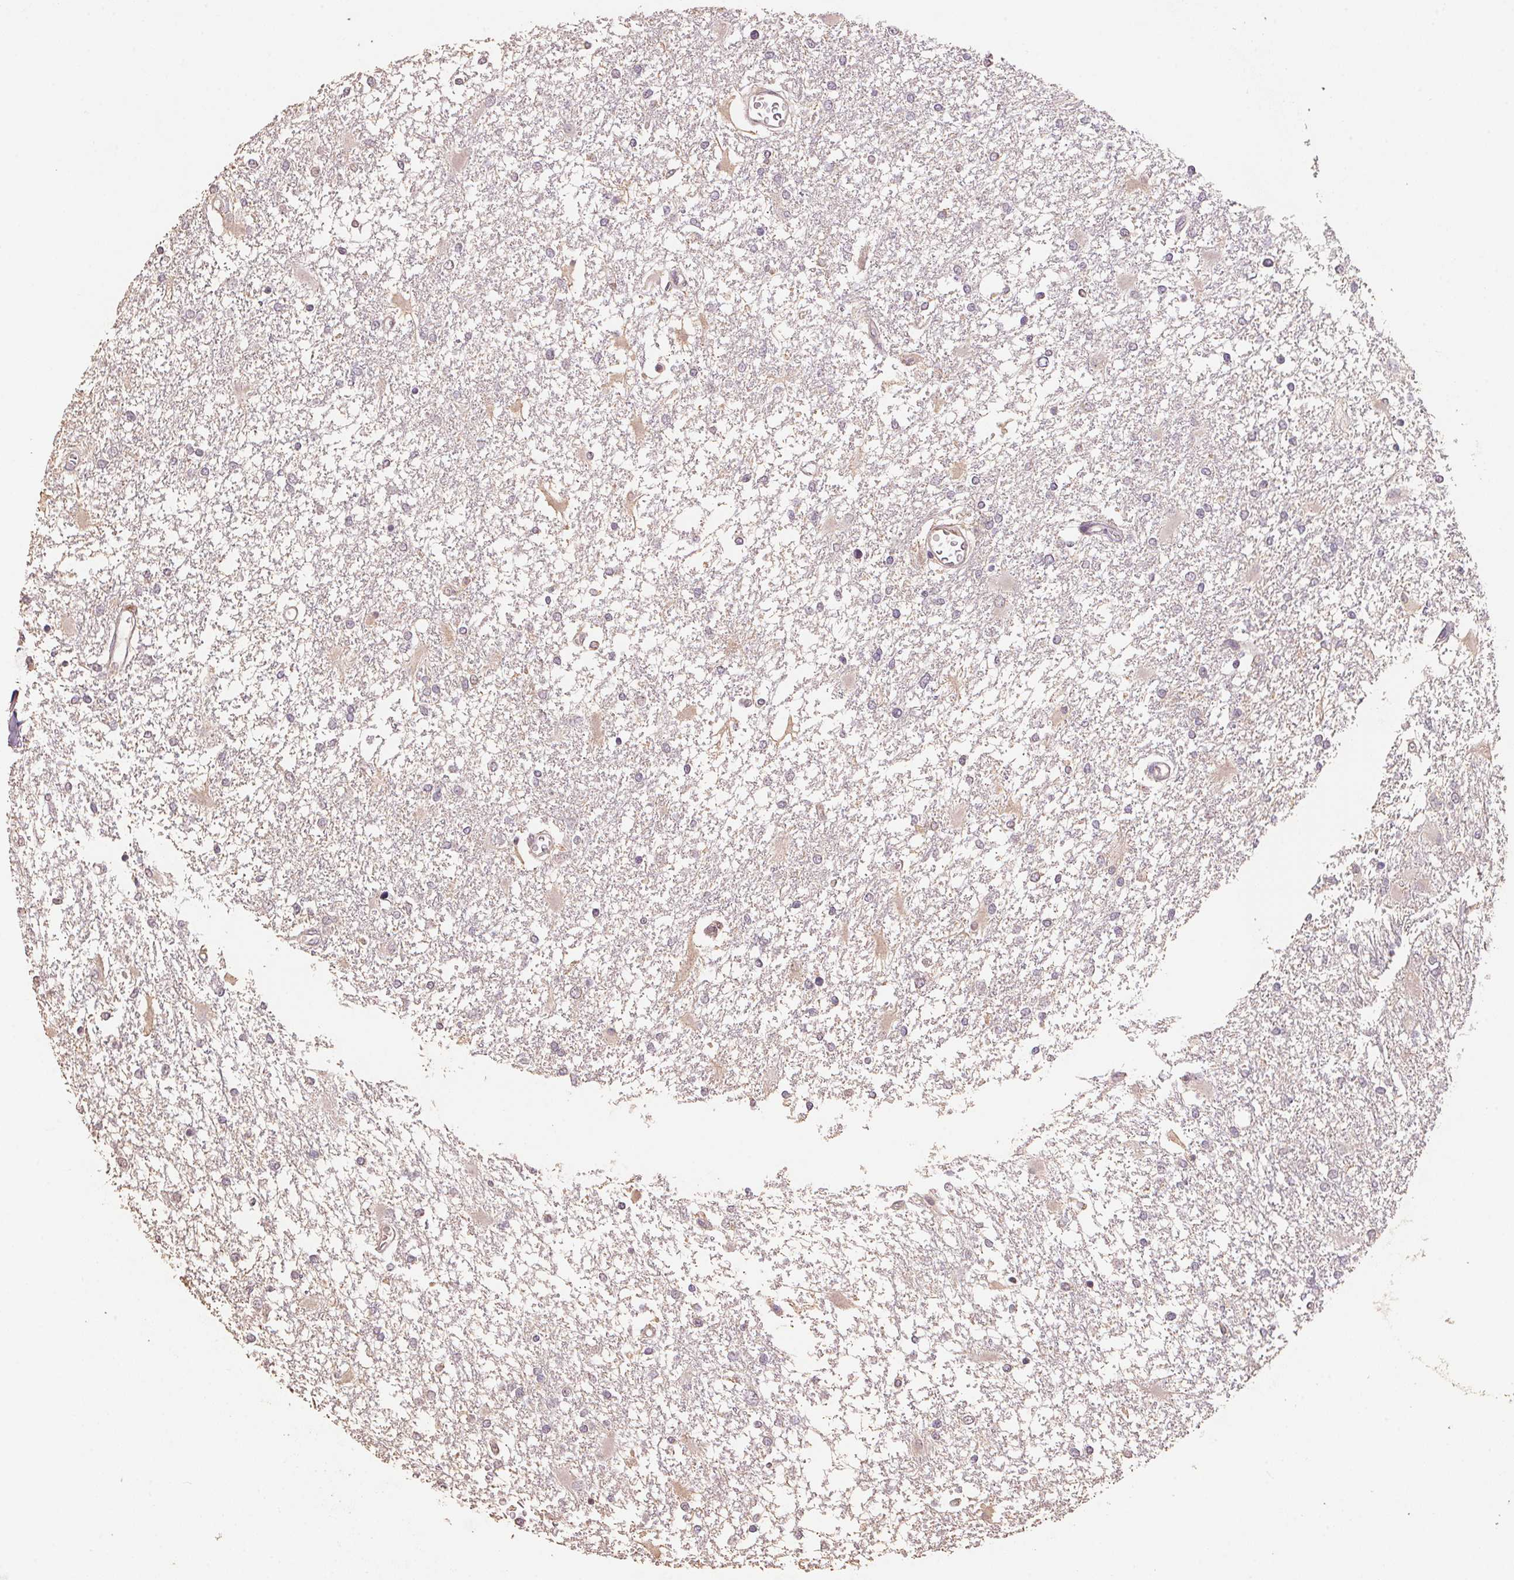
{"staining": {"intensity": "negative", "quantity": "none", "location": "none"}, "tissue": "glioma", "cell_type": "Tumor cells", "image_type": "cancer", "snomed": [{"axis": "morphology", "description": "Glioma, malignant, High grade"}, {"axis": "topography", "description": "Cerebral cortex"}], "caption": "IHC histopathology image of human malignant high-grade glioma stained for a protein (brown), which shows no expression in tumor cells.", "gene": "CENPF", "patient": {"sex": "male", "age": 79}}